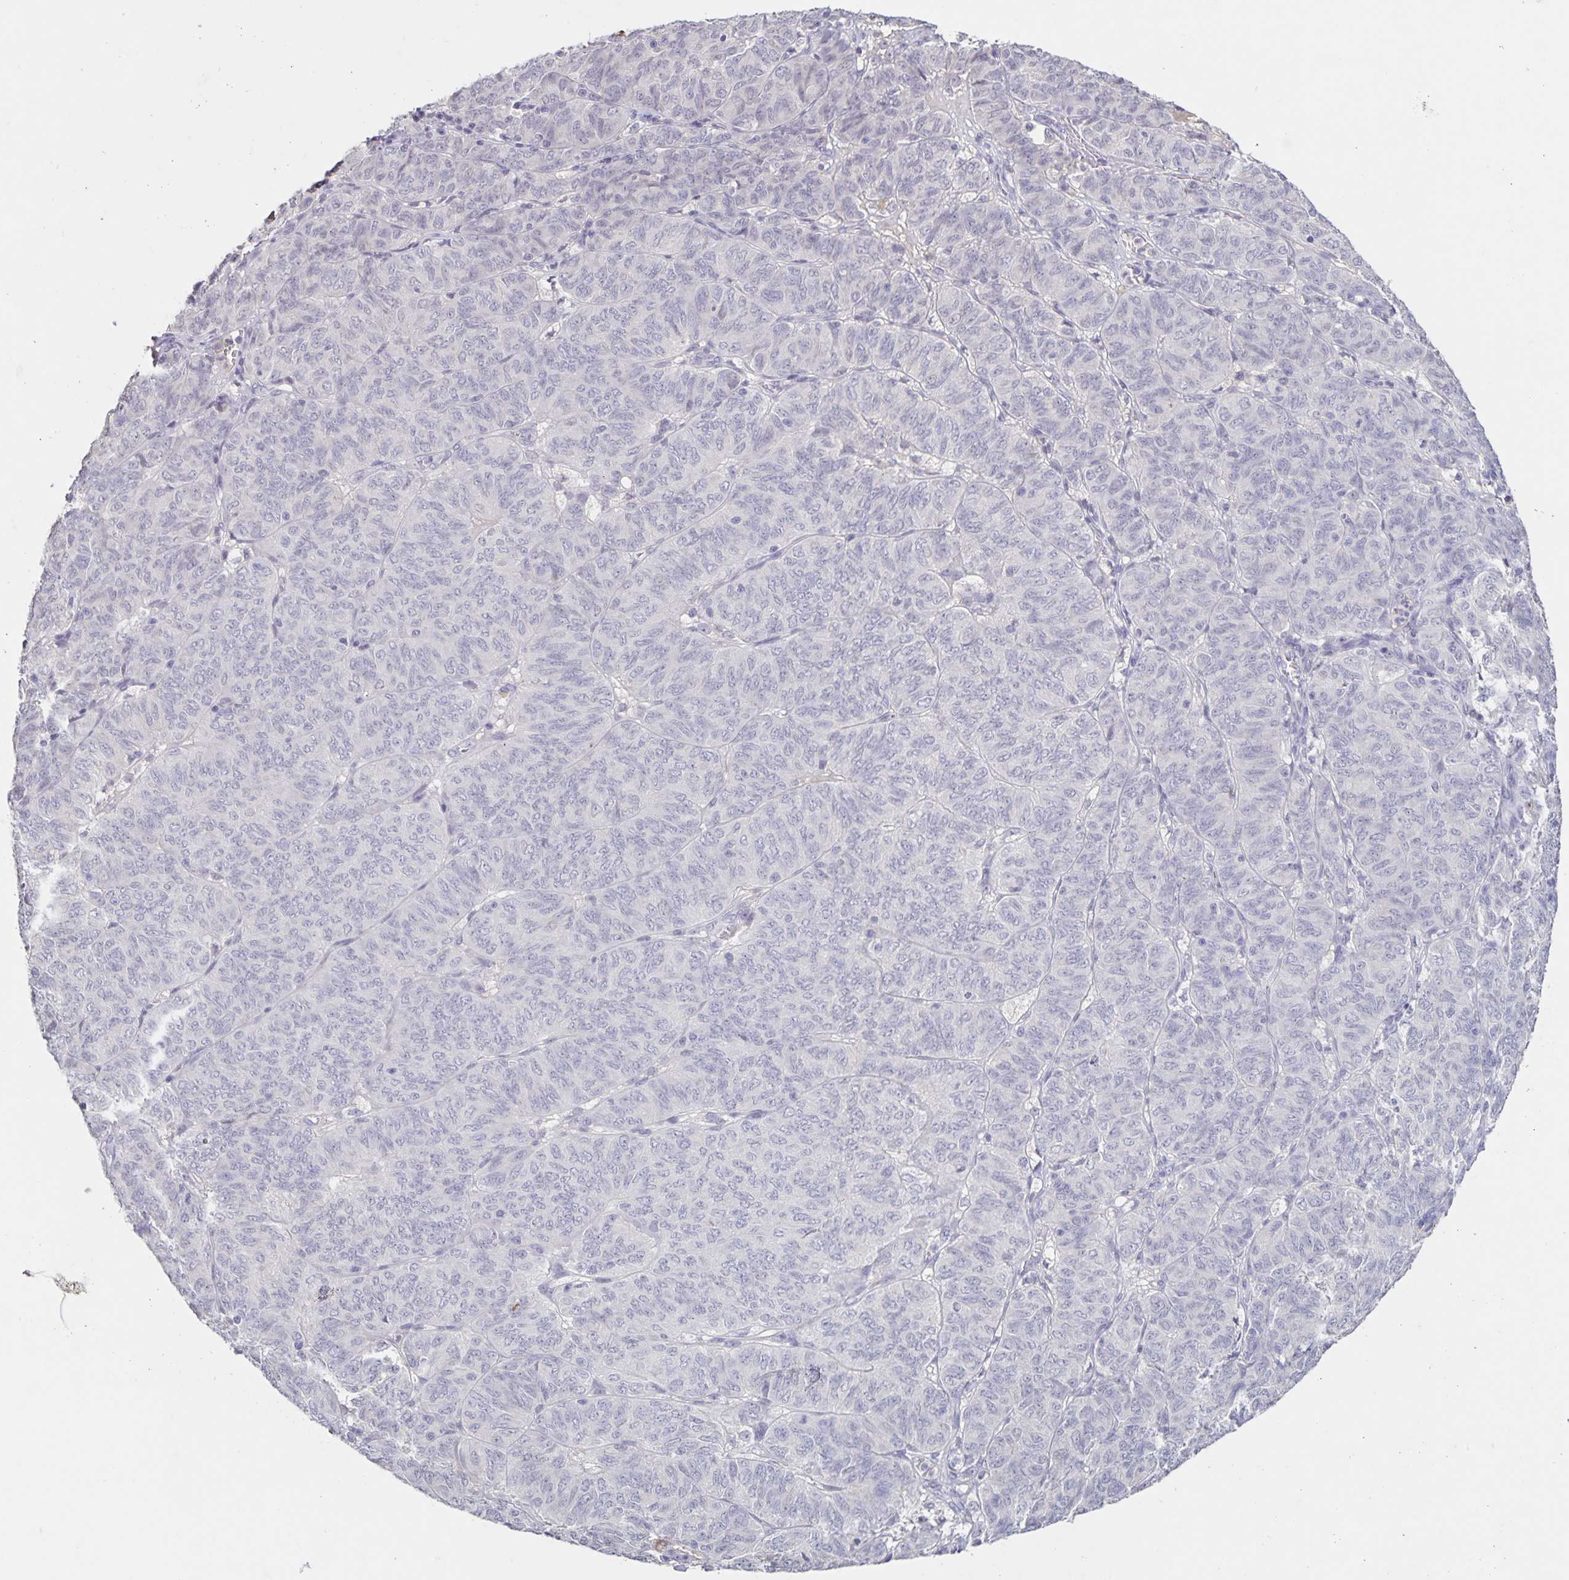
{"staining": {"intensity": "negative", "quantity": "none", "location": "none"}, "tissue": "ovarian cancer", "cell_type": "Tumor cells", "image_type": "cancer", "snomed": [{"axis": "morphology", "description": "Carcinoma, endometroid"}, {"axis": "topography", "description": "Ovary"}], "caption": "An immunohistochemistry histopathology image of ovarian cancer (endometroid carcinoma) is shown. There is no staining in tumor cells of ovarian cancer (endometroid carcinoma).", "gene": "INSL5", "patient": {"sex": "female", "age": 80}}